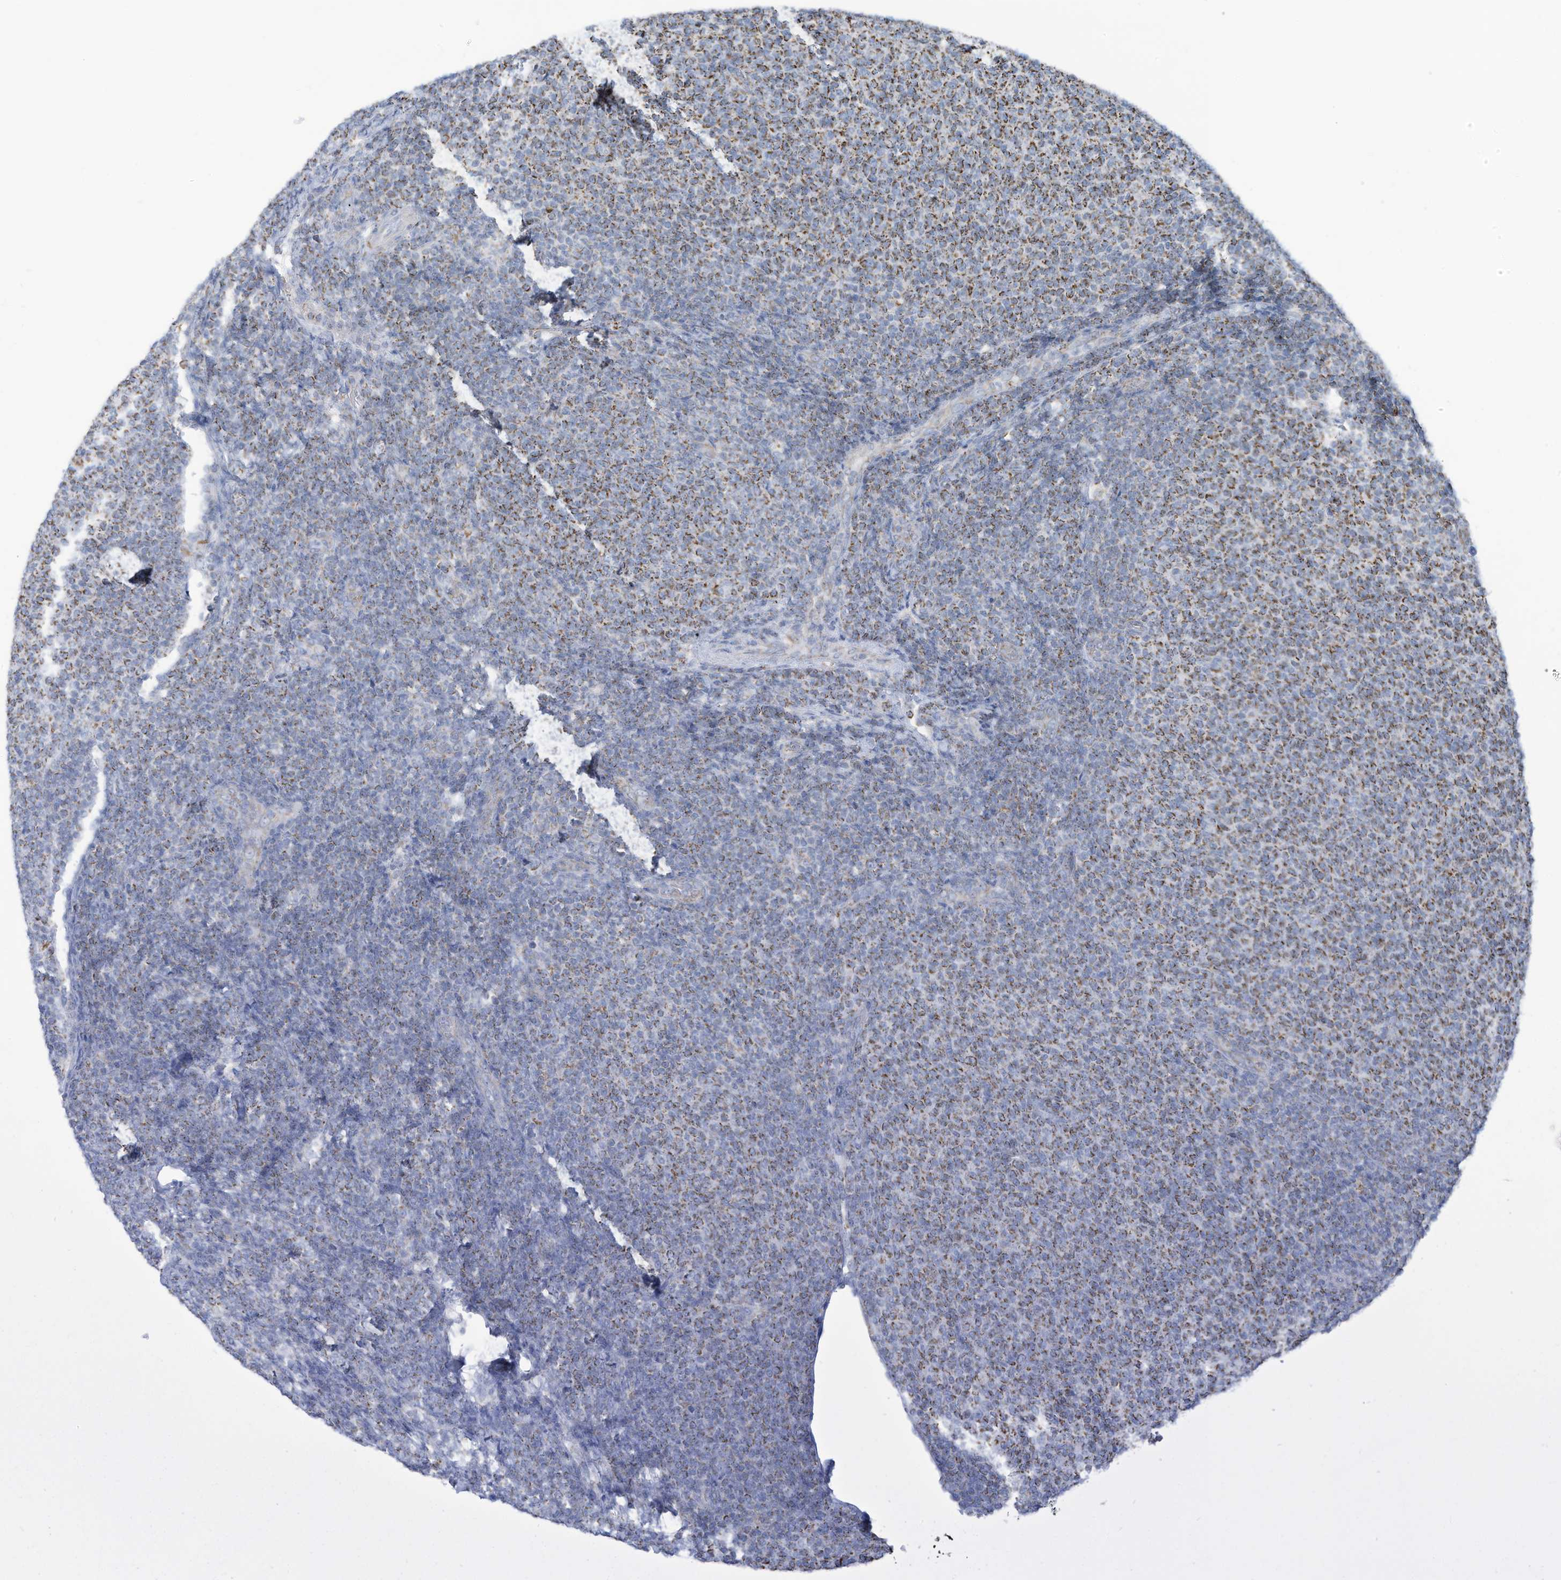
{"staining": {"intensity": "moderate", "quantity": "25%-75%", "location": "cytoplasmic/membranous"}, "tissue": "lymphoma", "cell_type": "Tumor cells", "image_type": "cancer", "snomed": [{"axis": "morphology", "description": "Malignant lymphoma, non-Hodgkin's type, Low grade"}, {"axis": "topography", "description": "Lymph node"}], "caption": "Malignant lymphoma, non-Hodgkin's type (low-grade) tissue demonstrates moderate cytoplasmic/membranous staining in approximately 25%-75% of tumor cells", "gene": "NLN", "patient": {"sex": "male", "age": 66}}